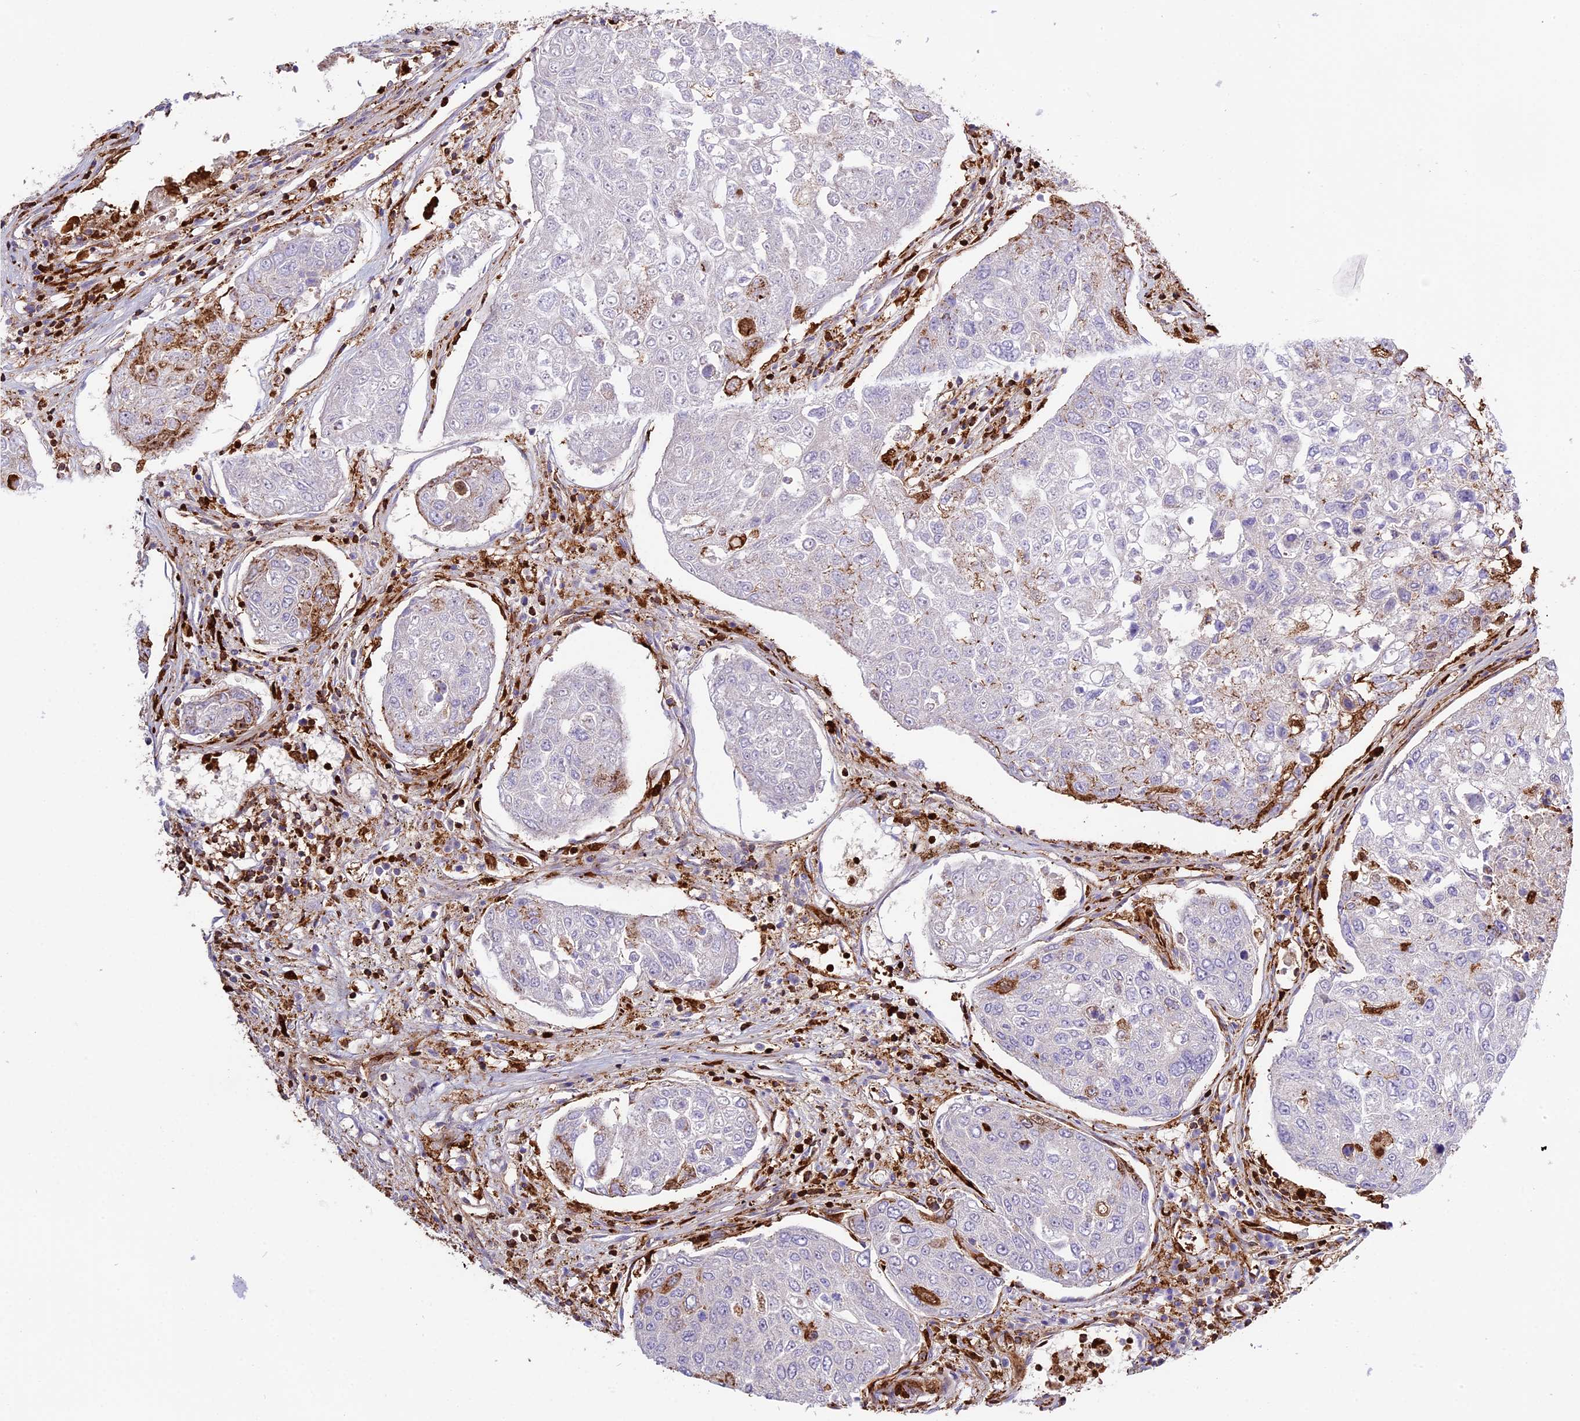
{"staining": {"intensity": "negative", "quantity": "none", "location": "none"}, "tissue": "urothelial cancer", "cell_type": "Tumor cells", "image_type": "cancer", "snomed": [{"axis": "morphology", "description": "Urothelial carcinoma, High grade"}, {"axis": "topography", "description": "Lymph node"}, {"axis": "topography", "description": "Urinary bladder"}], "caption": "A high-resolution micrograph shows immunohistochemistry (IHC) staining of urothelial carcinoma (high-grade), which demonstrates no significant staining in tumor cells.", "gene": "CD99L2", "patient": {"sex": "male", "age": 51}}